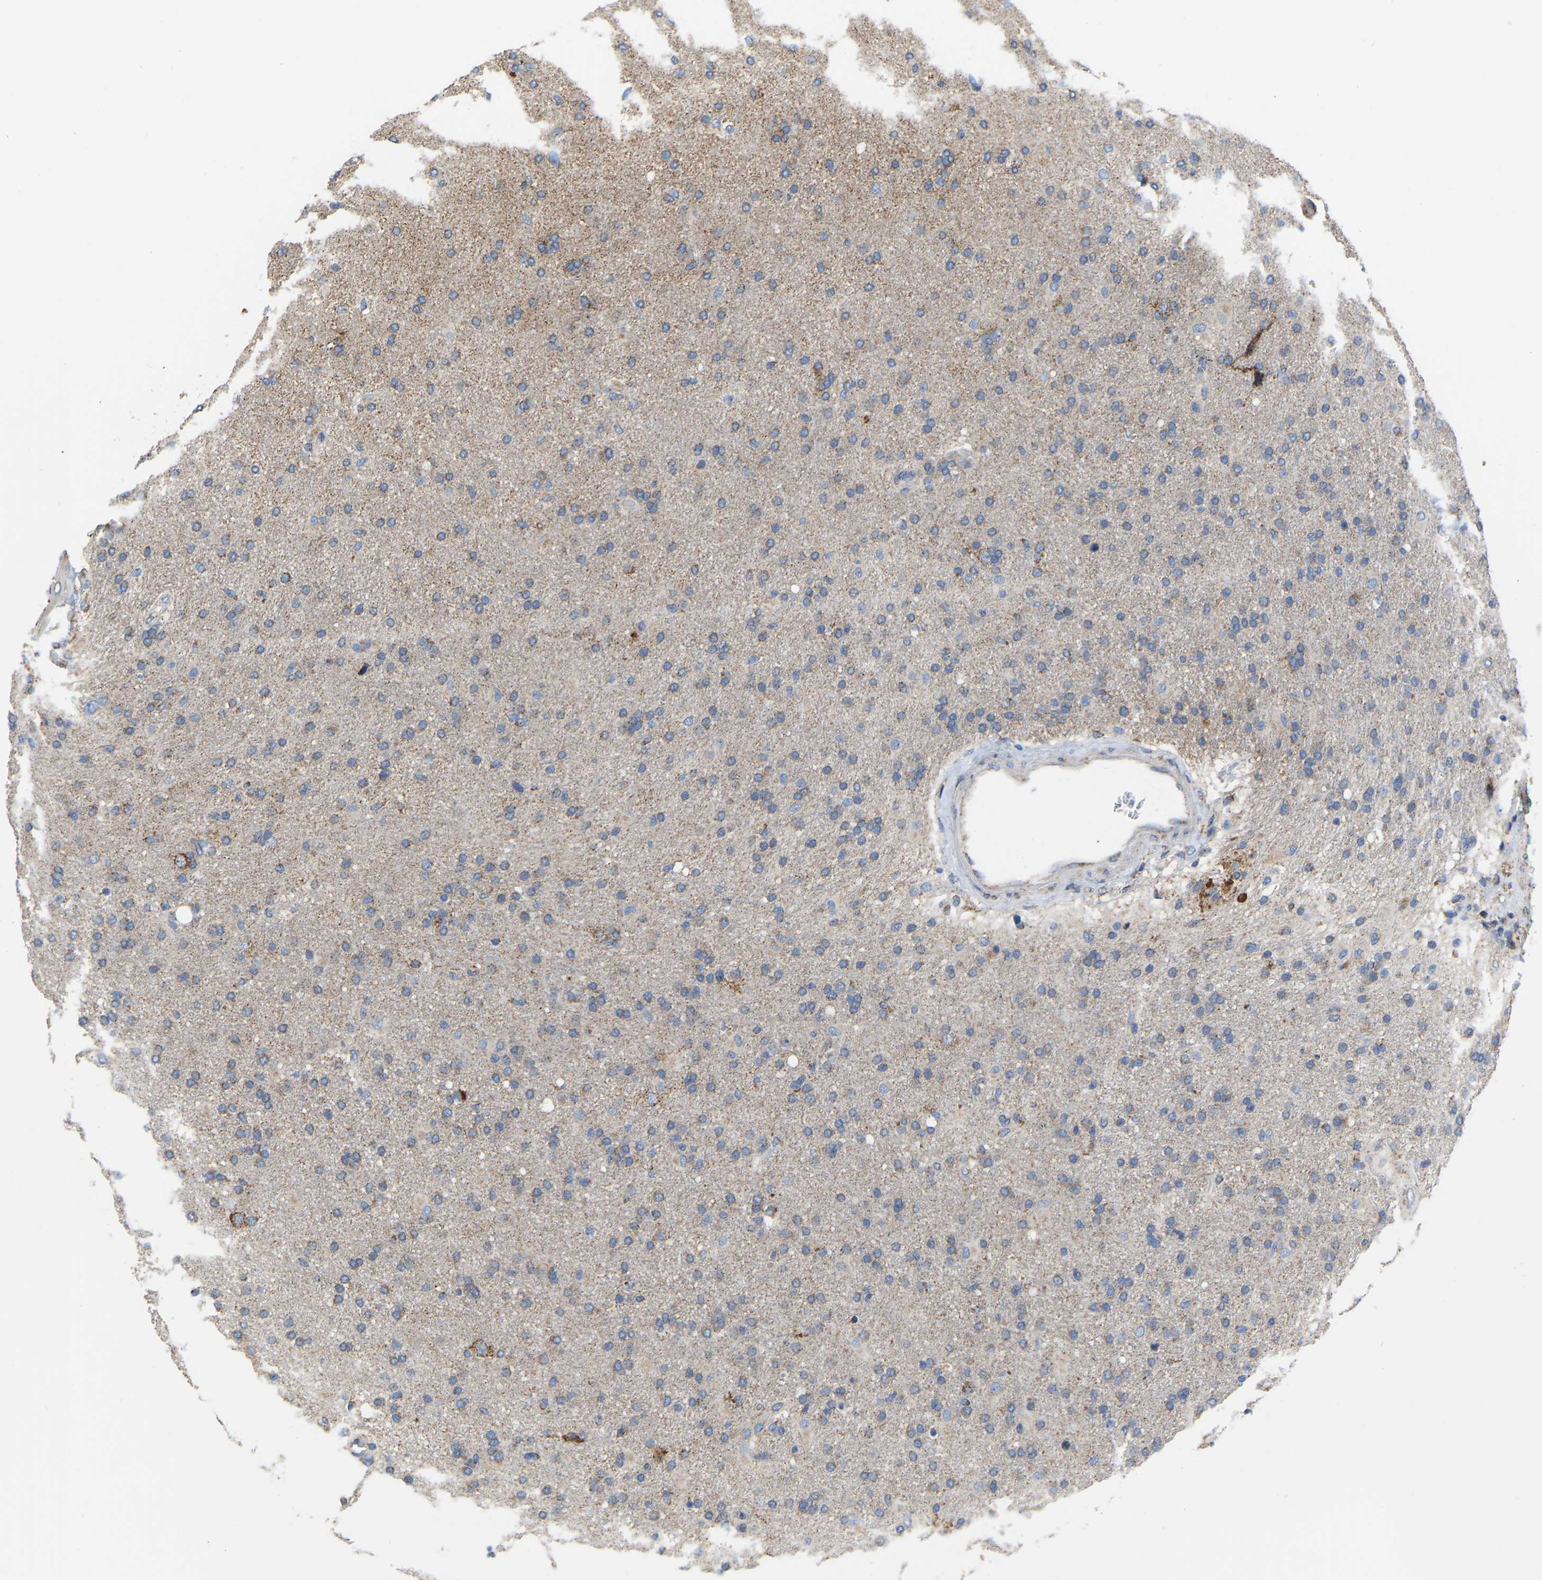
{"staining": {"intensity": "weak", "quantity": "<25%", "location": "cytoplasmic/membranous"}, "tissue": "glioma", "cell_type": "Tumor cells", "image_type": "cancer", "snomed": [{"axis": "morphology", "description": "Glioma, malignant, High grade"}, {"axis": "topography", "description": "Brain"}], "caption": "The immunohistochemistry (IHC) micrograph has no significant positivity in tumor cells of high-grade glioma (malignant) tissue. (DAB (3,3'-diaminobenzidine) IHC visualized using brightfield microscopy, high magnification).", "gene": "CBLB", "patient": {"sex": "male", "age": 72}}